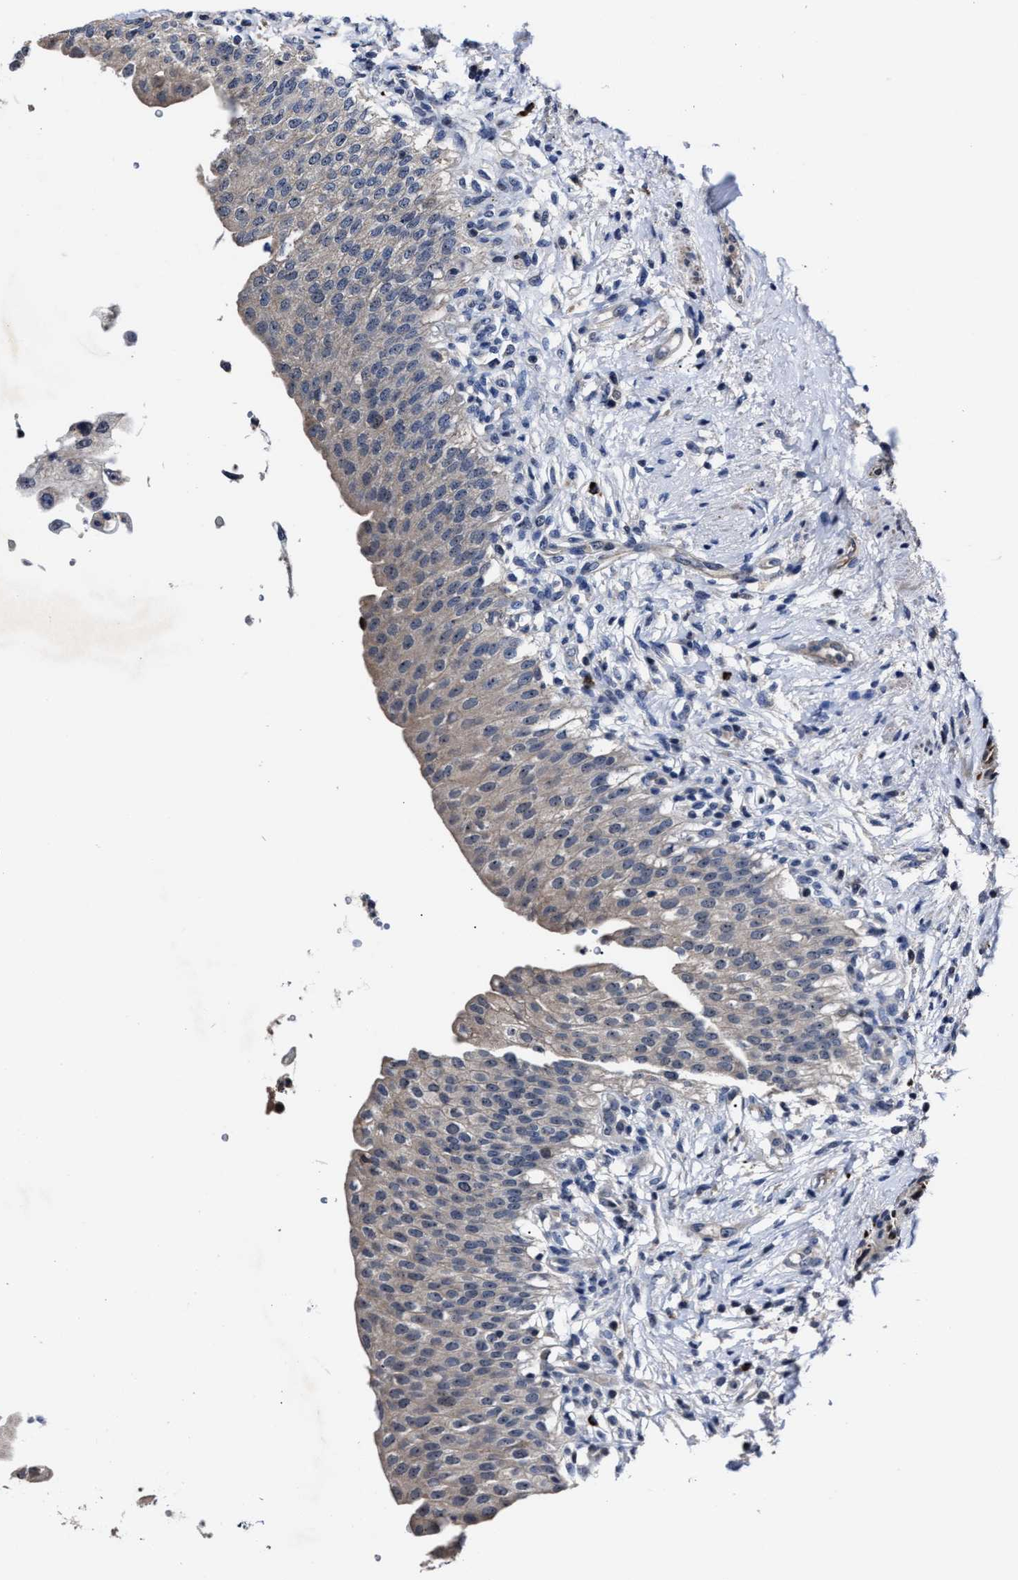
{"staining": {"intensity": "weak", "quantity": "25%-75%", "location": "cytoplasmic/membranous"}, "tissue": "urinary bladder", "cell_type": "Urothelial cells", "image_type": "normal", "snomed": [{"axis": "morphology", "description": "Normal tissue, NOS"}, {"axis": "topography", "description": "Urinary bladder"}], "caption": "The immunohistochemical stain labels weak cytoplasmic/membranous expression in urothelial cells of benign urinary bladder. Using DAB (brown) and hematoxylin (blue) stains, captured at high magnification using brightfield microscopy.", "gene": "RSBN1L", "patient": {"sex": "female", "age": 60}}